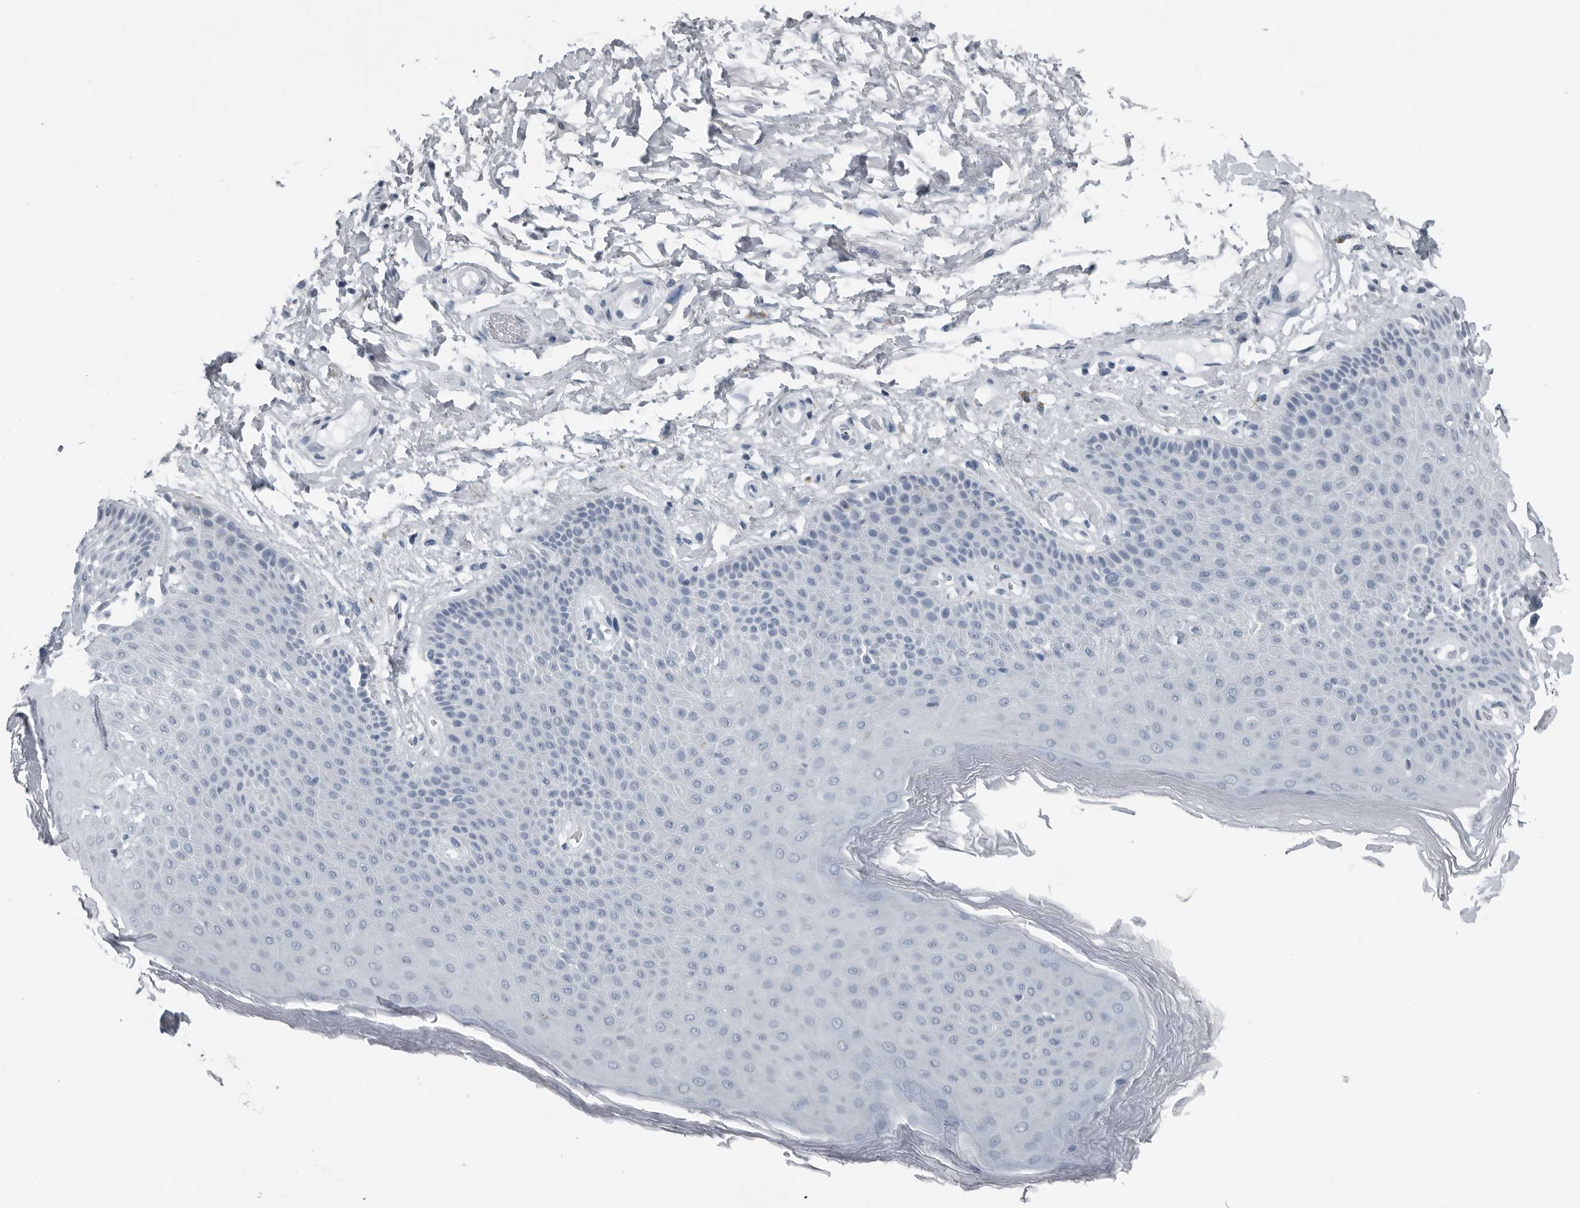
{"staining": {"intensity": "negative", "quantity": "none", "location": "none"}, "tissue": "skin", "cell_type": "Epidermal cells", "image_type": "normal", "snomed": [{"axis": "morphology", "description": "Normal tissue, NOS"}, {"axis": "topography", "description": "Anal"}], "caption": "Immunohistochemical staining of normal skin reveals no significant staining in epidermal cells.", "gene": "PRSS1", "patient": {"sex": "male", "age": 74}}